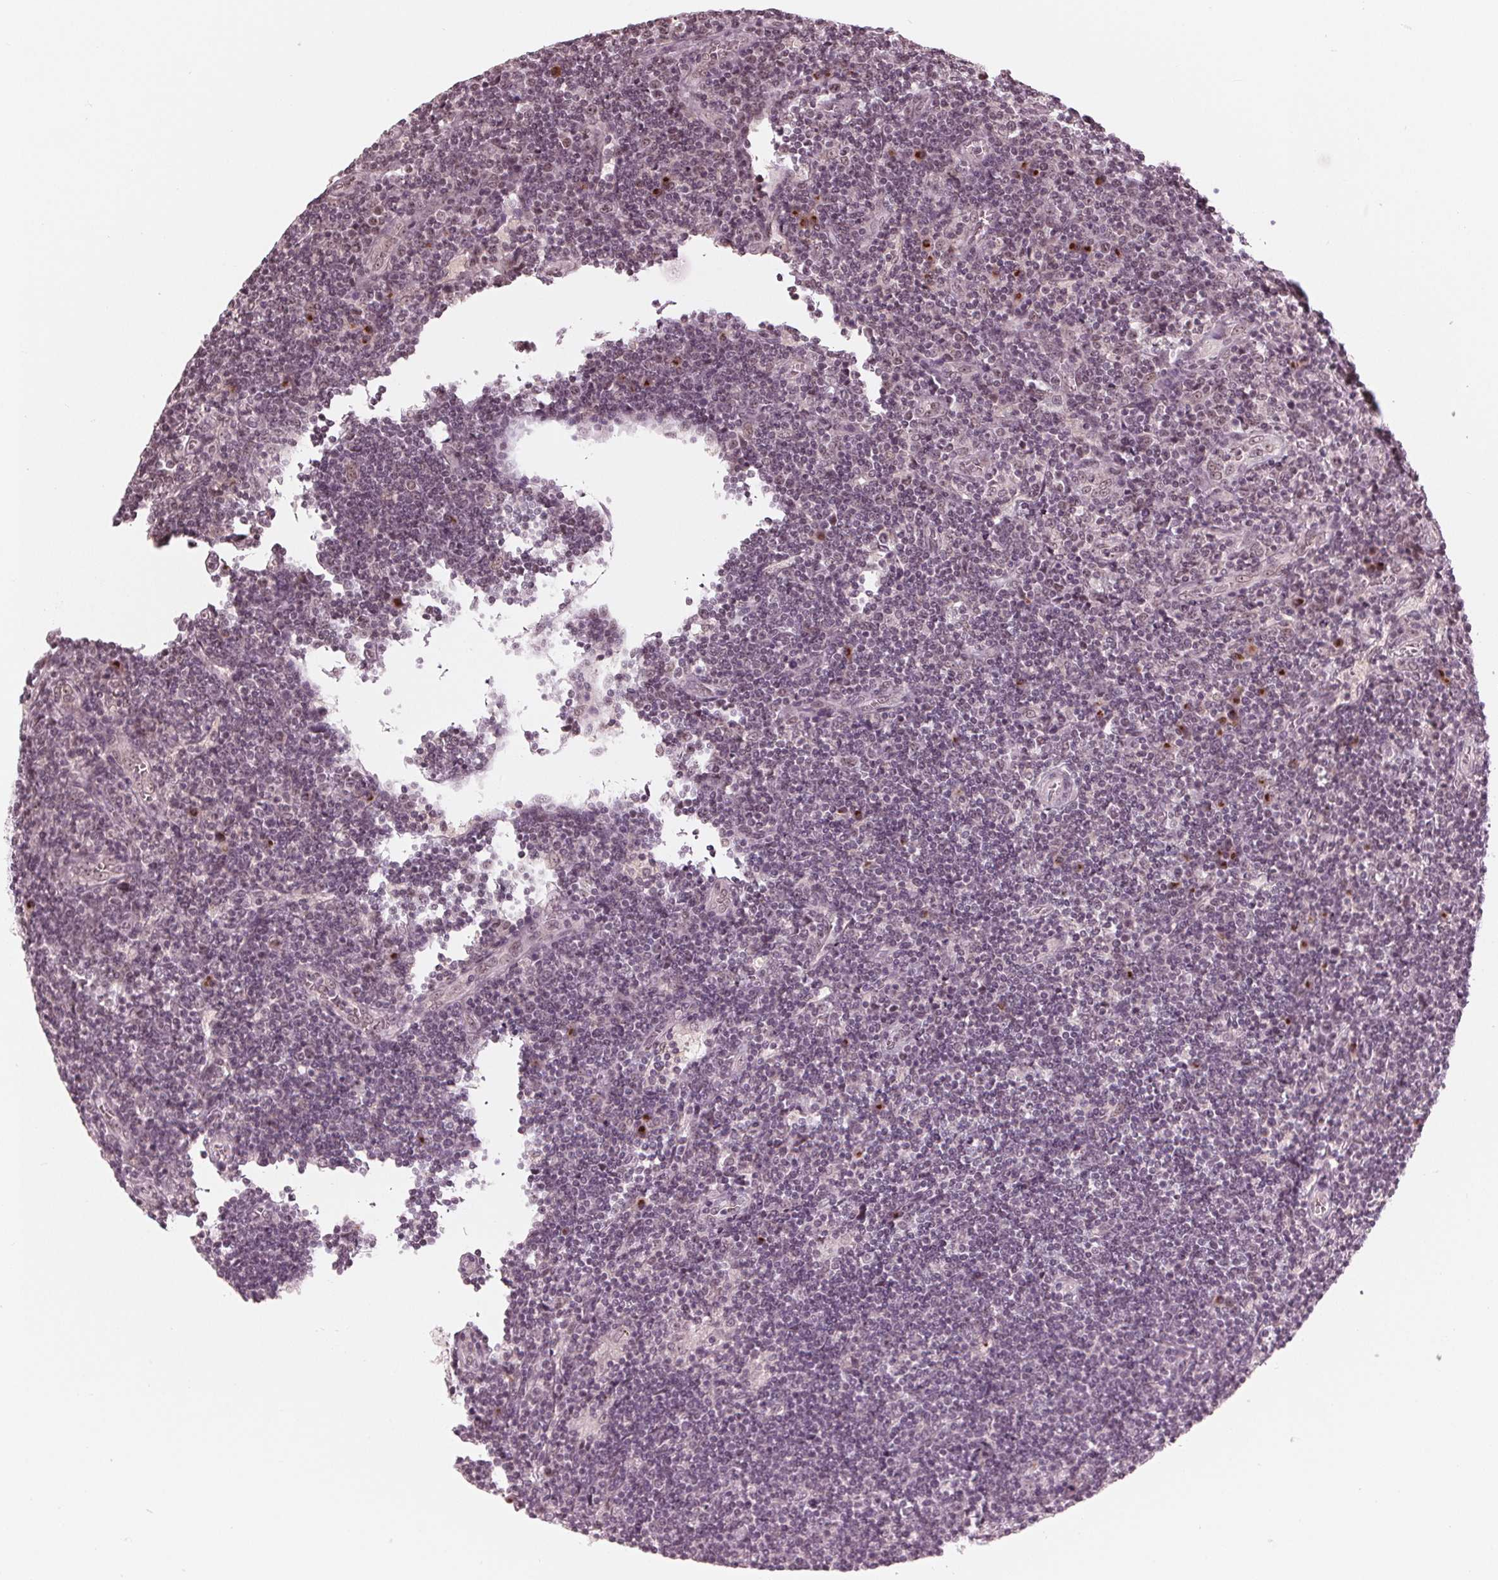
{"staining": {"intensity": "moderate", "quantity": "25%-75%", "location": "nuclear"}, "tissue": "lymphoma", "cell_type": "Tumor cells", "image_type": "cancer", "snomed": [{"axis": "morphology", "description": "Hodgkin's disease, NOS"}, {"axis": "topography", "description": "Lymph node"}], "caption": "Immunohistochemistry (IHC) (DAB) staining of human Hodgkin's disease displays moderate nuclear protein staining in about 25%-75% of tumor cells.", "gene": "SLX4", "patient": {"sex": "male", "age": 40}}